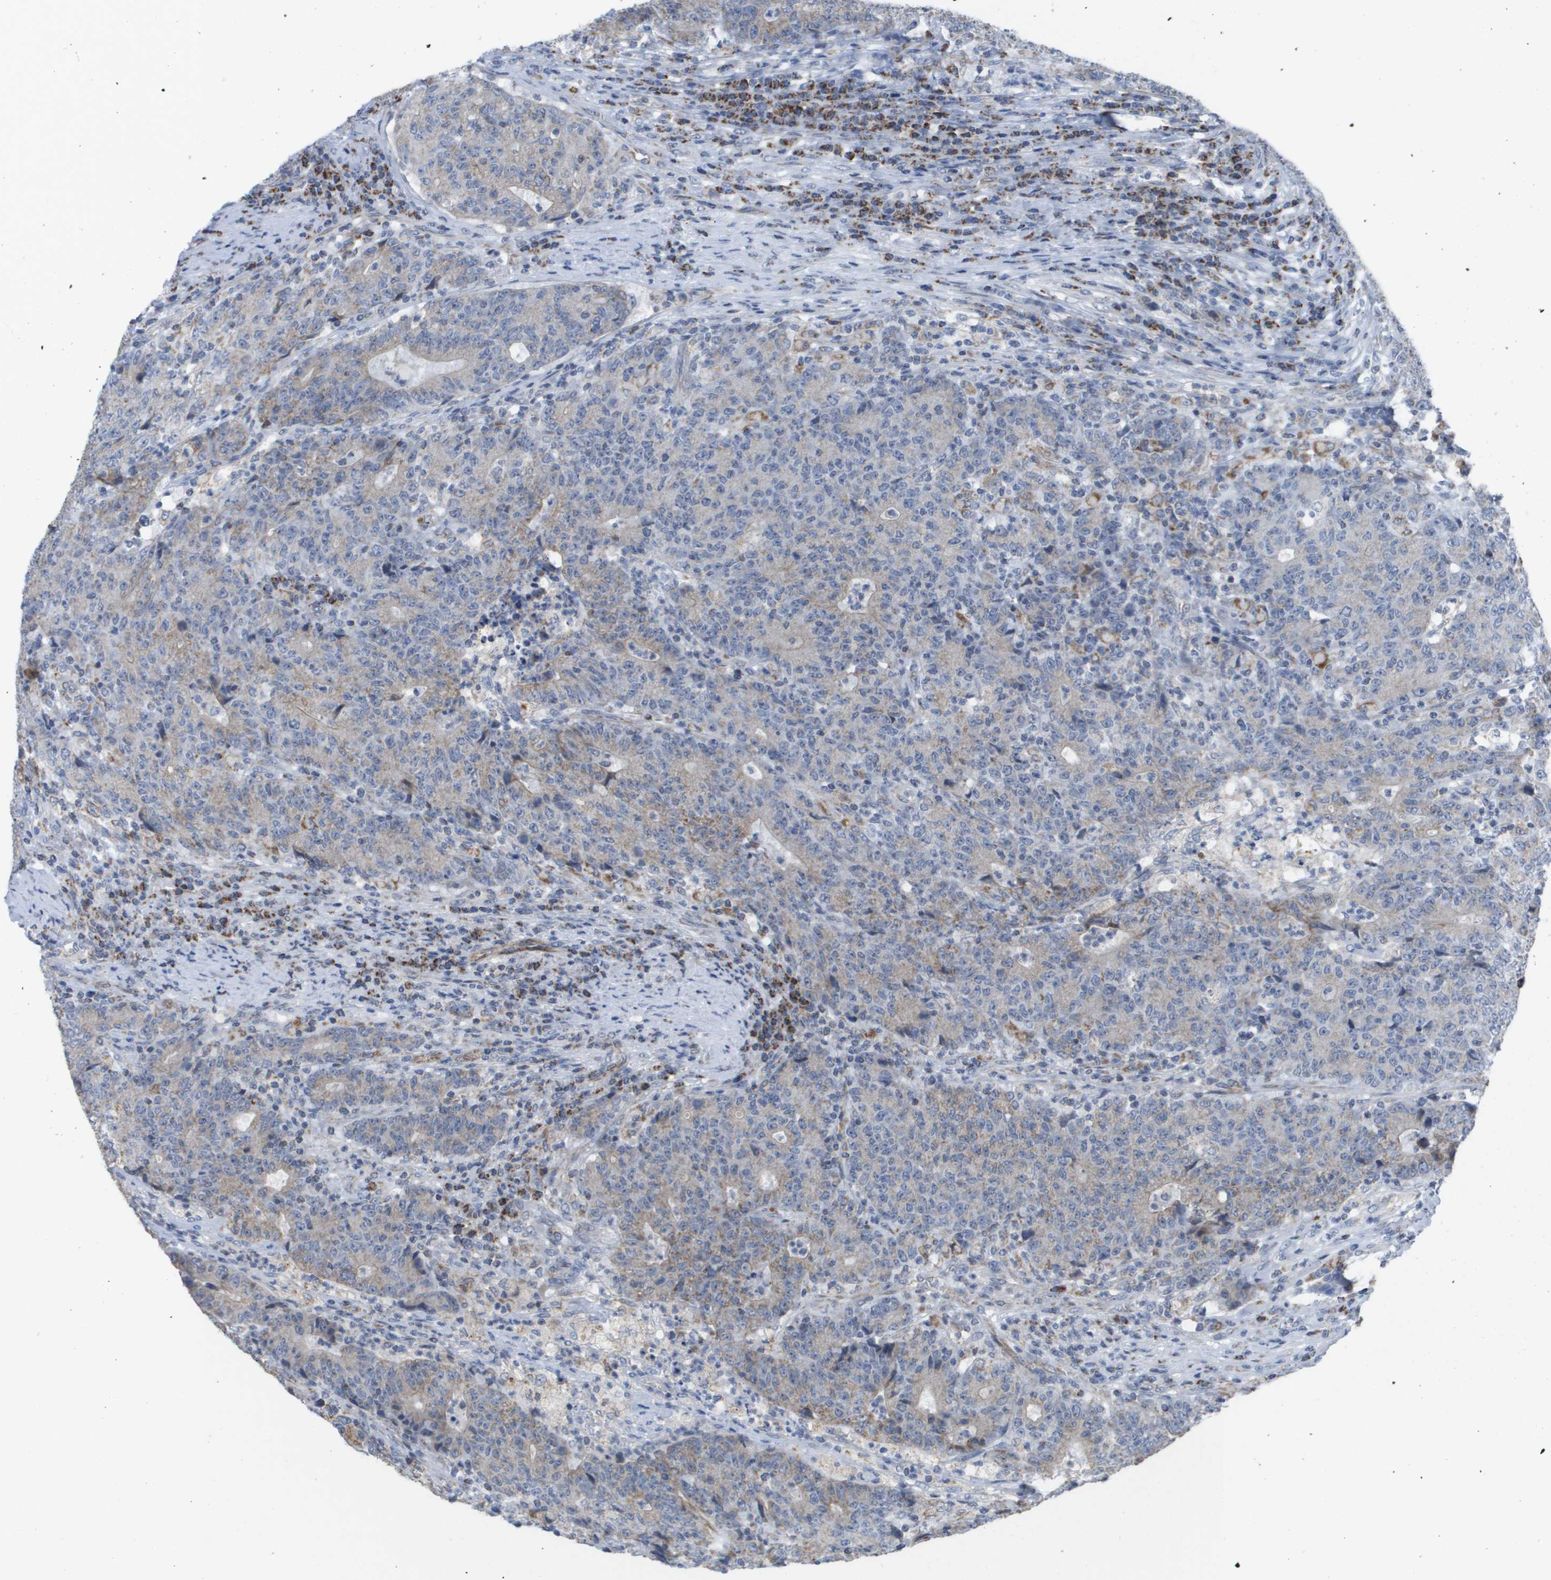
{"staining": {"intensity": "weak", "quantity": "25%-75%", "location": "cytoplasmic/membranous"}, "tissue": "colorectal cancer", "cell_type": "Tumor cells", "image_type": "cancer", "snomed": [{"axis": "morphology", "description": "Normal tissue, NOS"}, {"axis": "morphology", "description": "Adenocarcinoma, NOS"}, {"axis": "topography", "description": "Colon"}], "caption": "Immunohistochemistry image of colorectal adenocarcinoma stained for a protein (brown), which demonstrates low levels of weak cytoplasmic/membranous staining in approximately 25%-75% of tumor cells.", "gene": "TMEM223", "patient": {"sex": "female", "age": 75}}